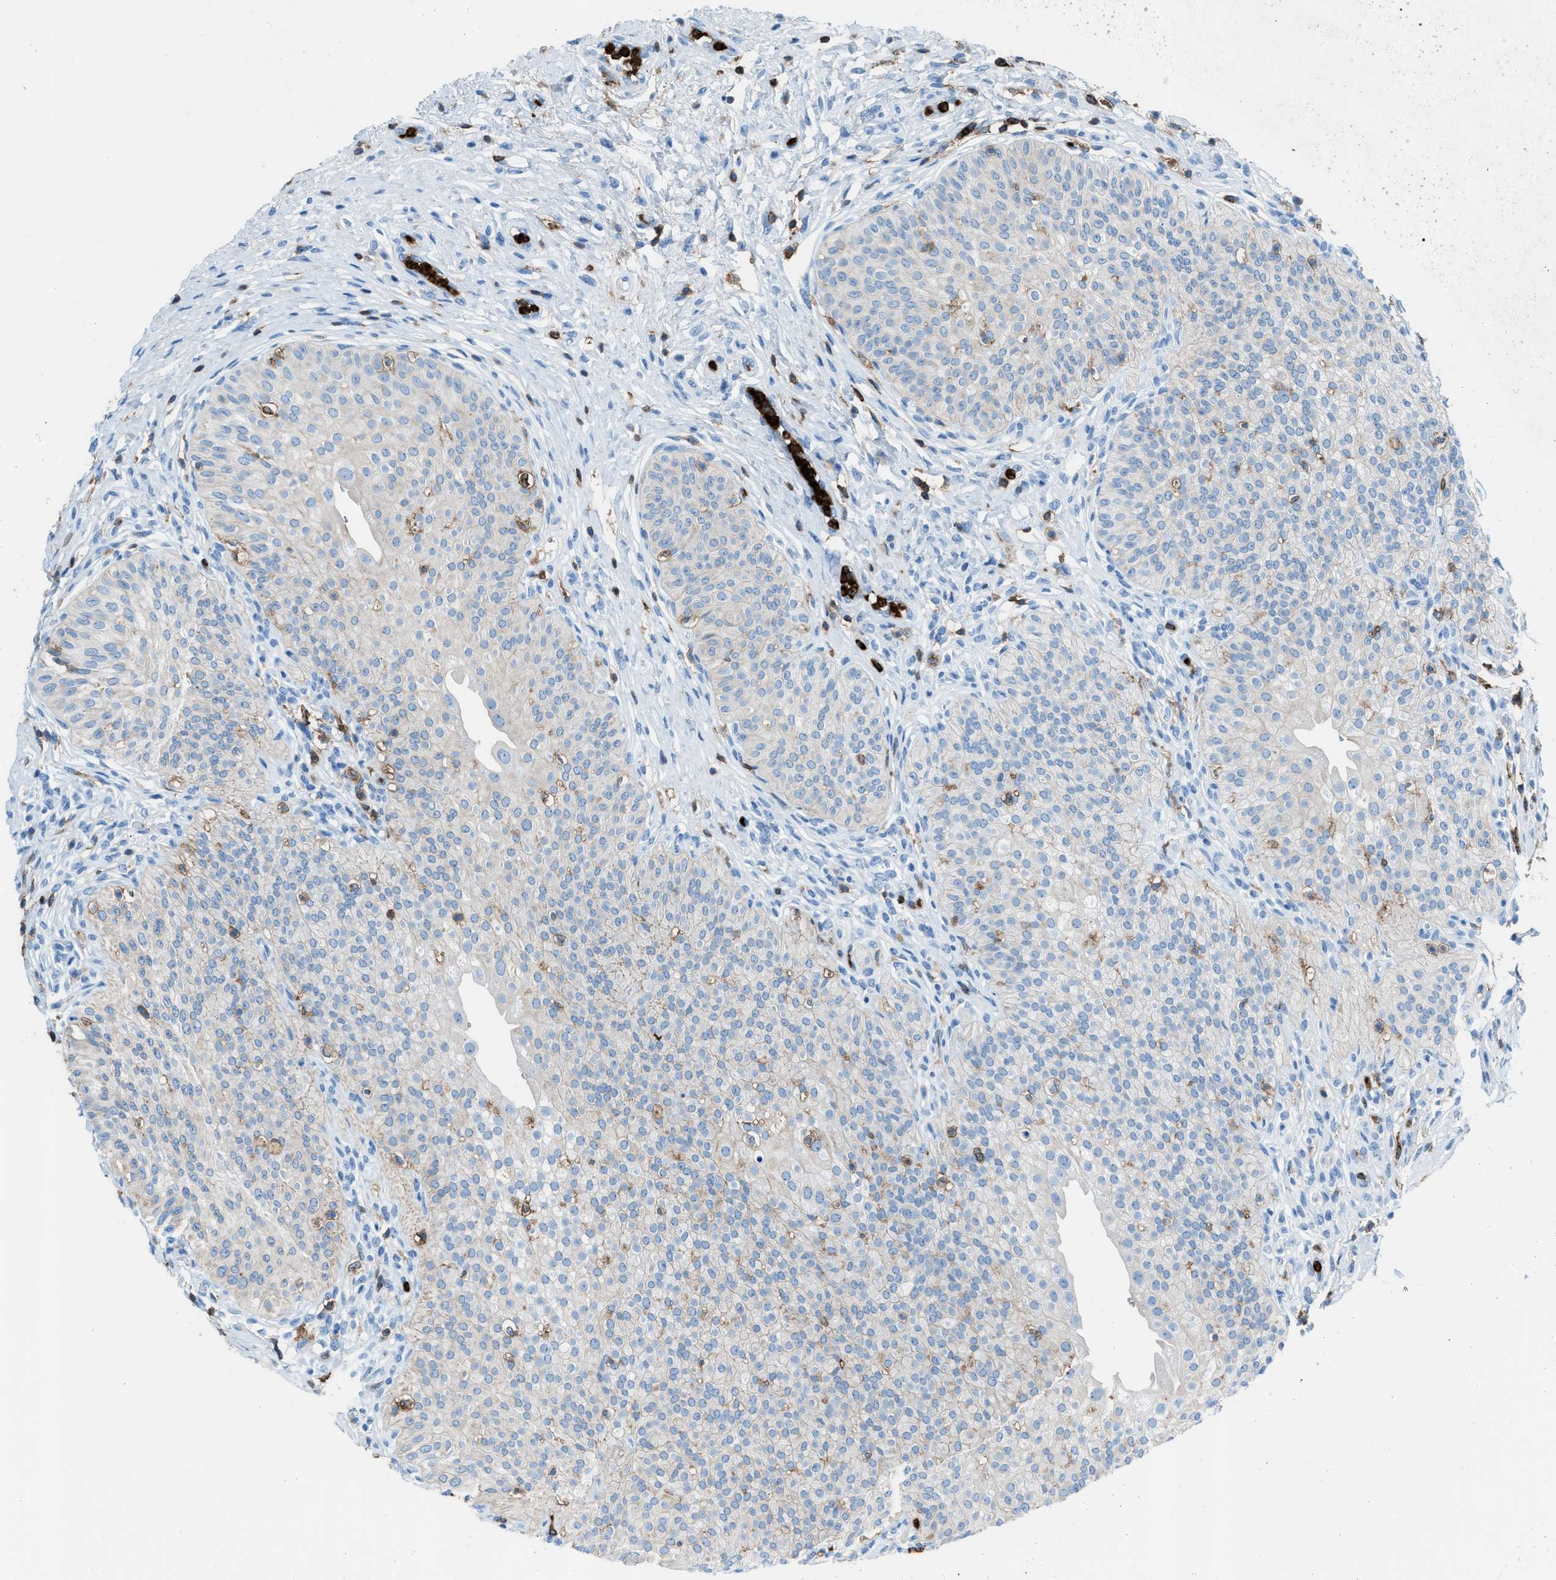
{"staining": {"intensity": "weak", "quantity": "<25%", "location": "cytoplasmic/membranous"}, "tissue": "urinary bladder", "cell_type": "Urothelial cells", "image_type": "normal", "snomed": [{"axis": "morphology", "description": "Normal tissue, NOS"}, {"axis": "topography", "description": "Urinary bladder"}], "caption": "The IHC micrograph has no significant expression in urothelial cells of urinary bladder. (DAB immunohistochemistry (IHC), high magnification).", "gene": "ITGB2", "patient": {"sex": "male", "age": 46}}